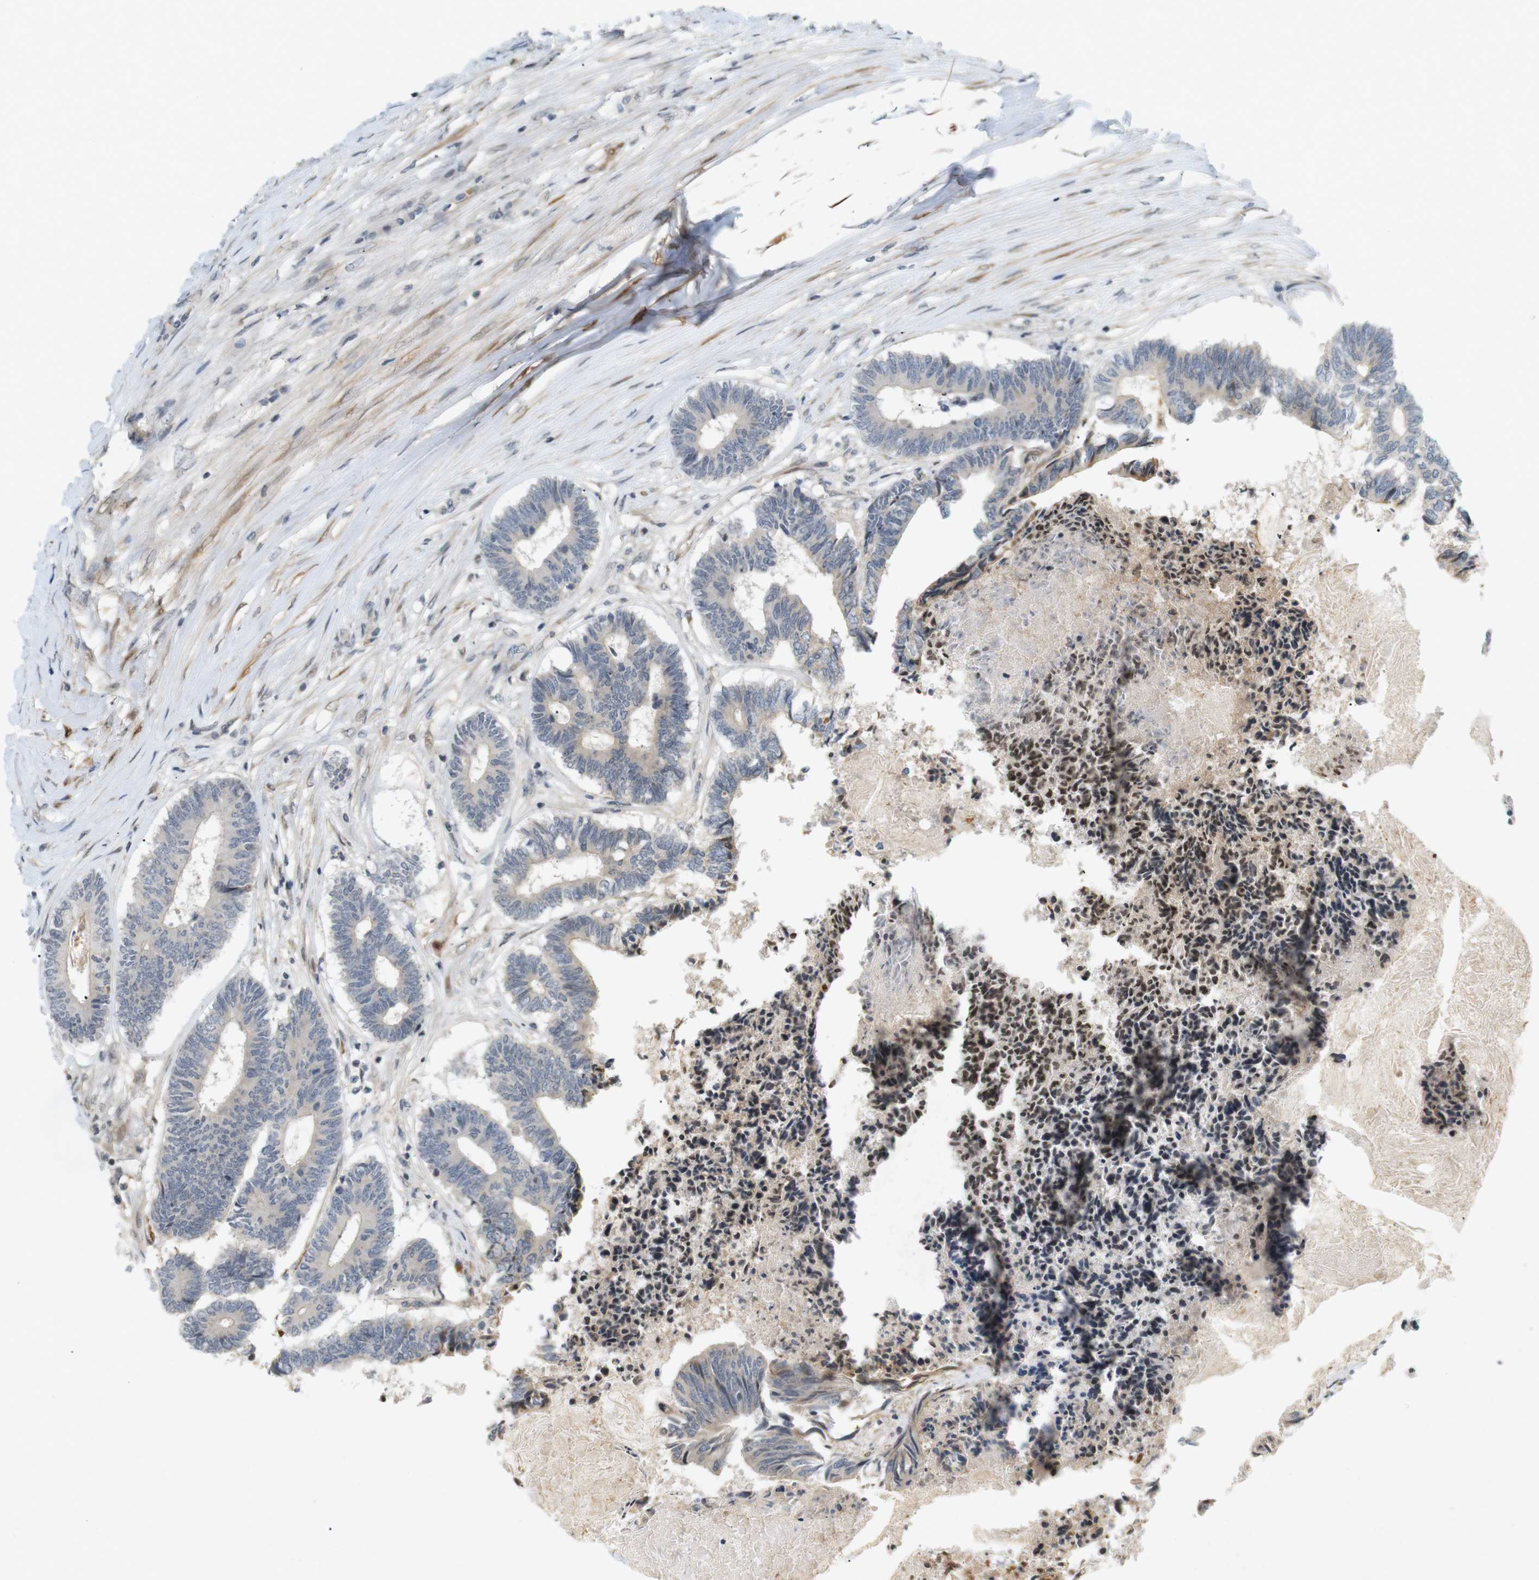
{"staining": {"intensity": "negative", "quantity": "none", "location": "none"}, "tissue": "colorectal cancer", "cell_type": "Tumor cells", "image_type": "cancer", "snomed": [{"axis": "morphology", "description": "Adenocarcinoma, NOS"}, {"axis": "topography", "description": "Rectum"}], "caption": "This is an immunohistochemistry (IHC) micrograph of colorectal adenocarcinoma. There is no positivity in tumor cells.", "gene": "PPP1R14A", "patient": {"sex": "male", "age": 63}}